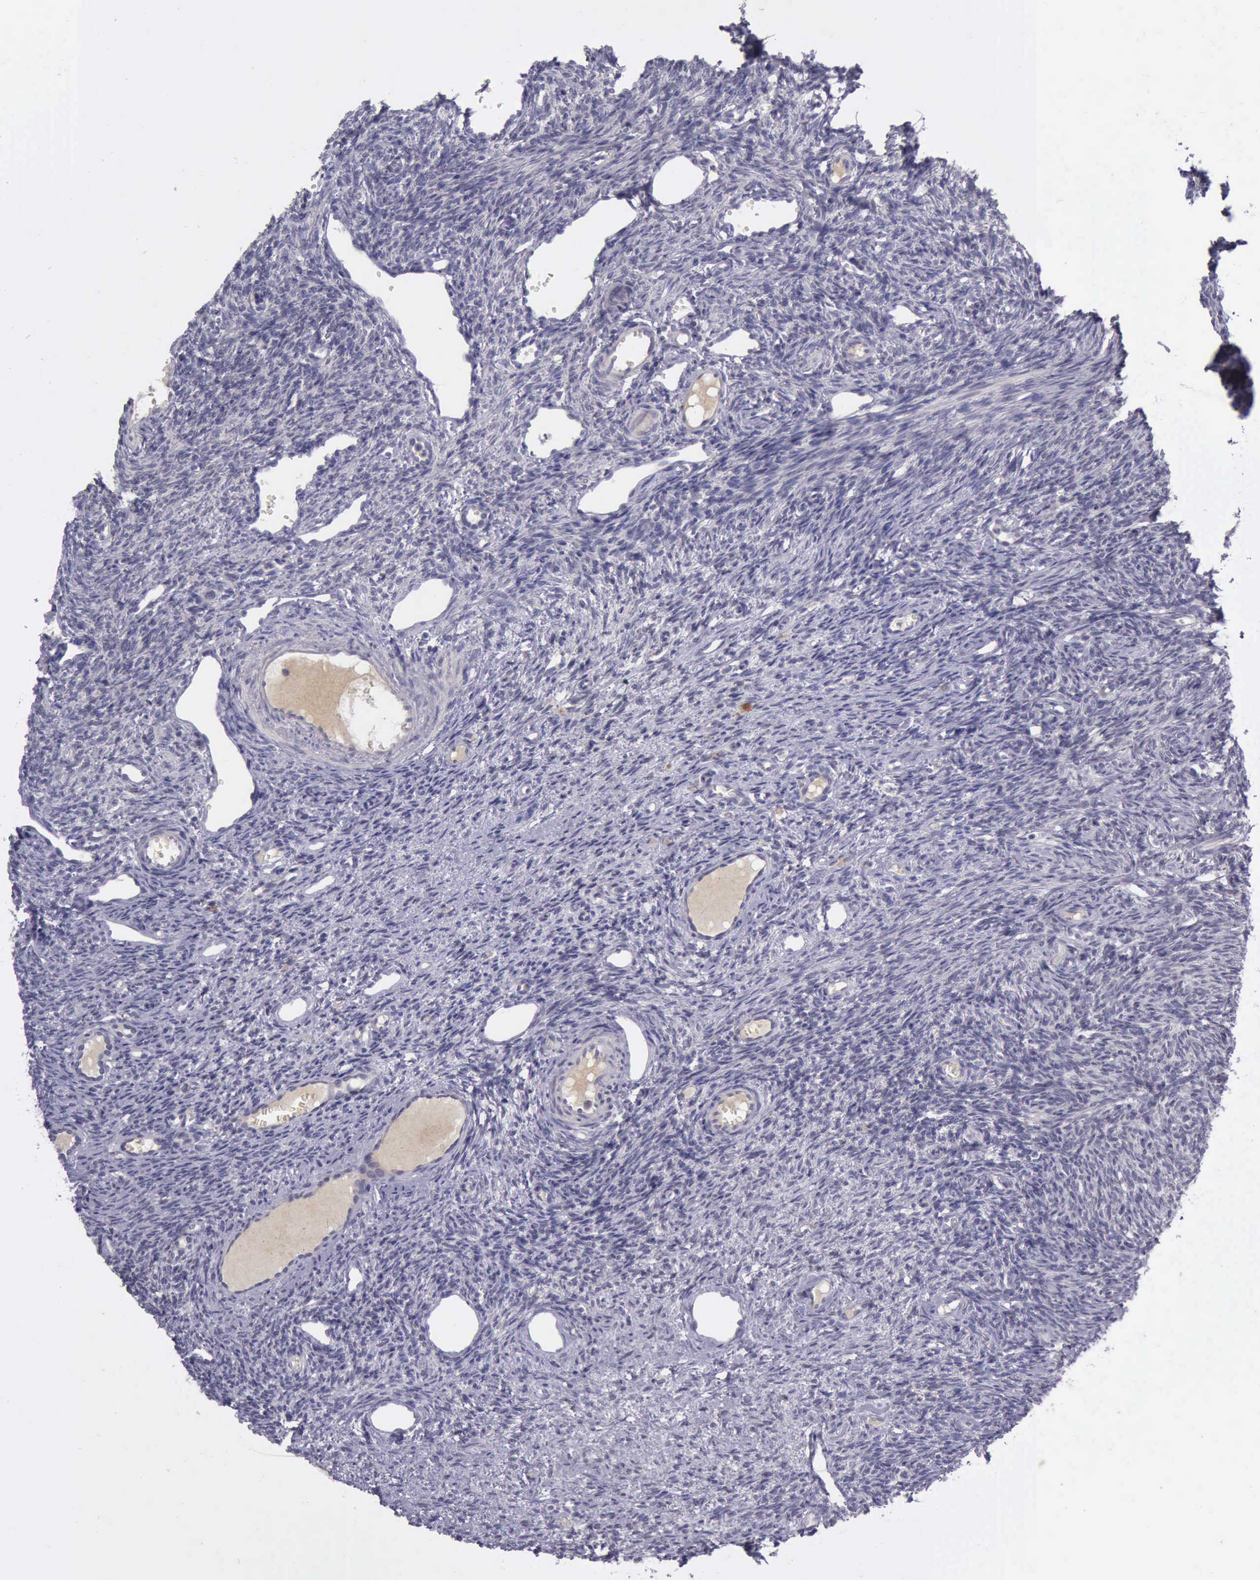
{"staining": {"intensity": "negative", "quantity": "none", "location": "none"}, "tissue": "ovary", "cell_type": "Follicle cells", "image_type": "normal", "snomed": [{"axis": "morphology", "description": "Normal tissue, NOS"}, {"axis": "topography", "description": "Ovary"}], "caption": "The micrograph reveals no staining of follicle cells in benign ovary.", "gene": "ARNT2", "patient": {"sex": "female", "age": 33}}